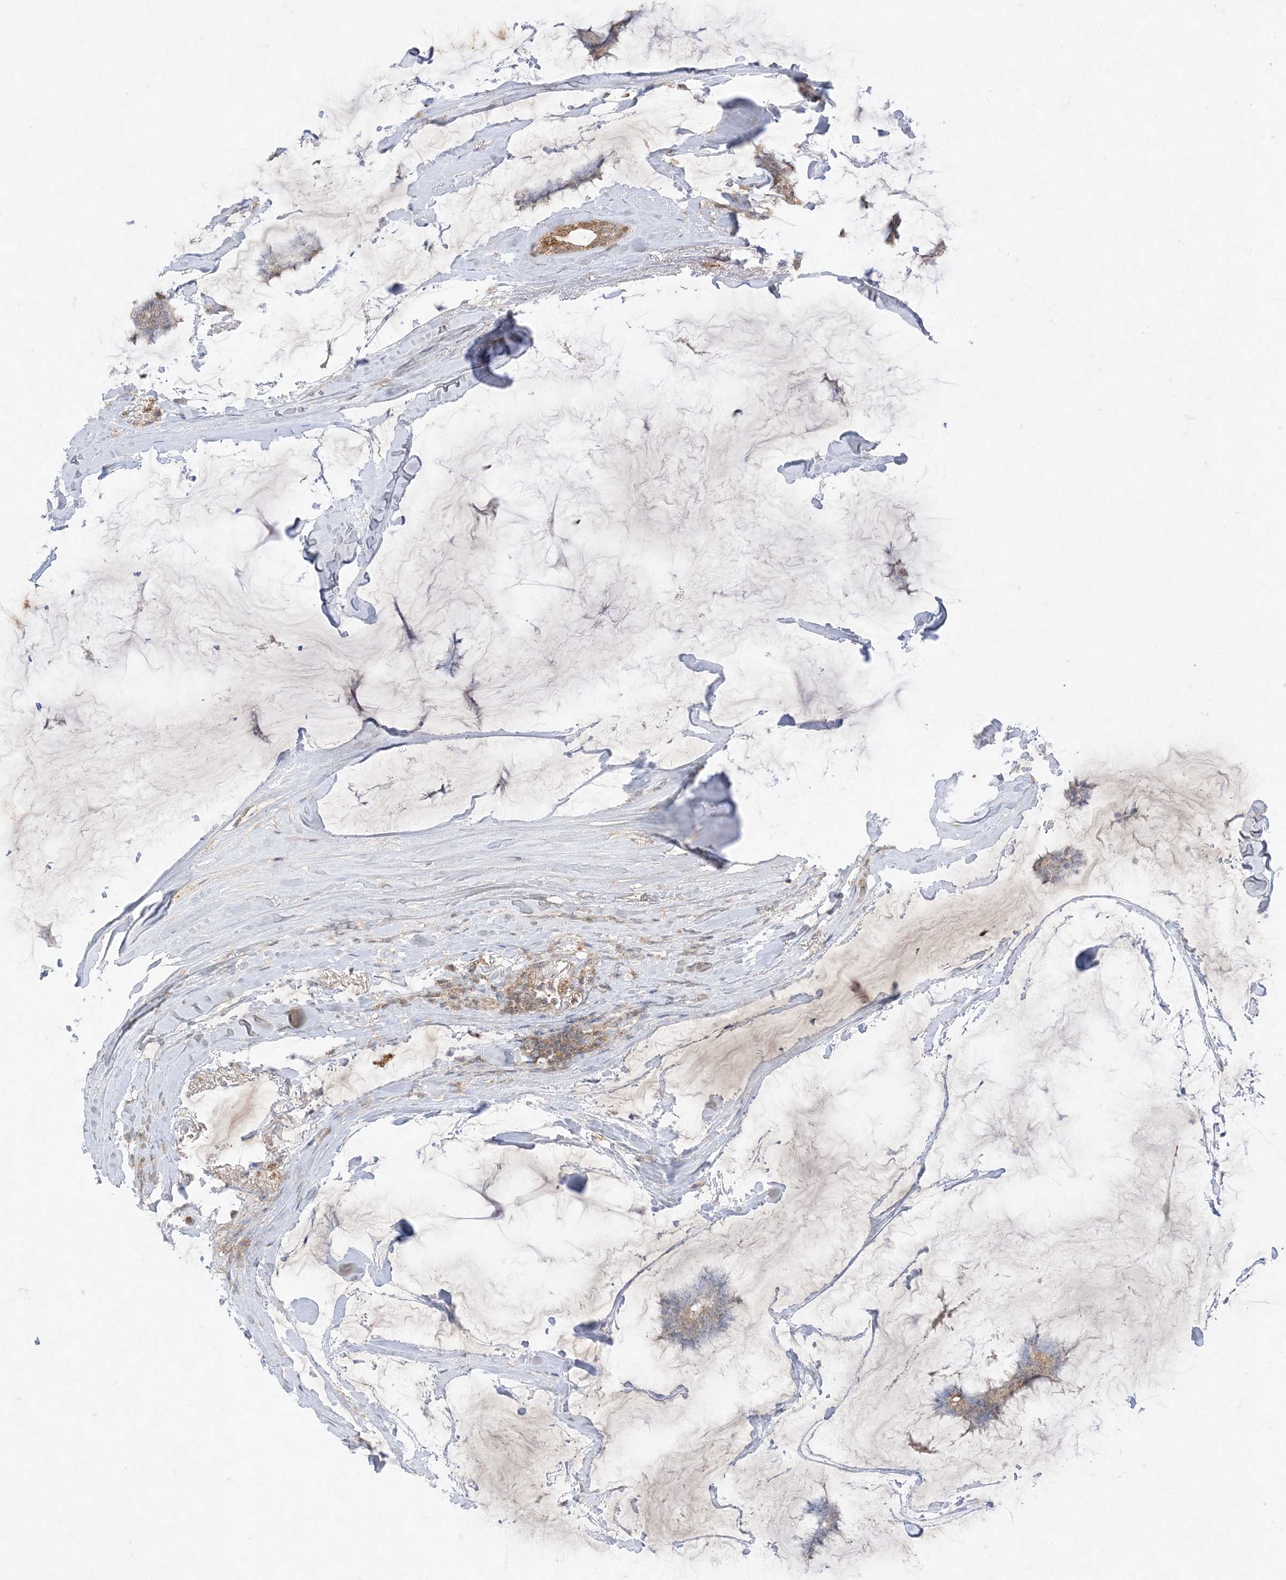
{"staining": {"intensity": "moderate", "quantity": "25%-75%", "location": "cytoplasmic/membranous"}, "tissue": "breast cancer", "cell_type": "Tumor cells", "image_type": "cancer", "snomed": [{"axis": "morphology", "description": "Duct carcinoma"}, {"axis": "topography", "description": "Breast"}], "caption": "A micrograph showing moderate cytoplasmic/membranous staining in about 25%-75% of tumor cells in breast invasive ductal carcinoma, as visualized by brown immunohistochemical staining.", "gene": "UBE2C", "patient": {"sex": "female", "age": 93}}